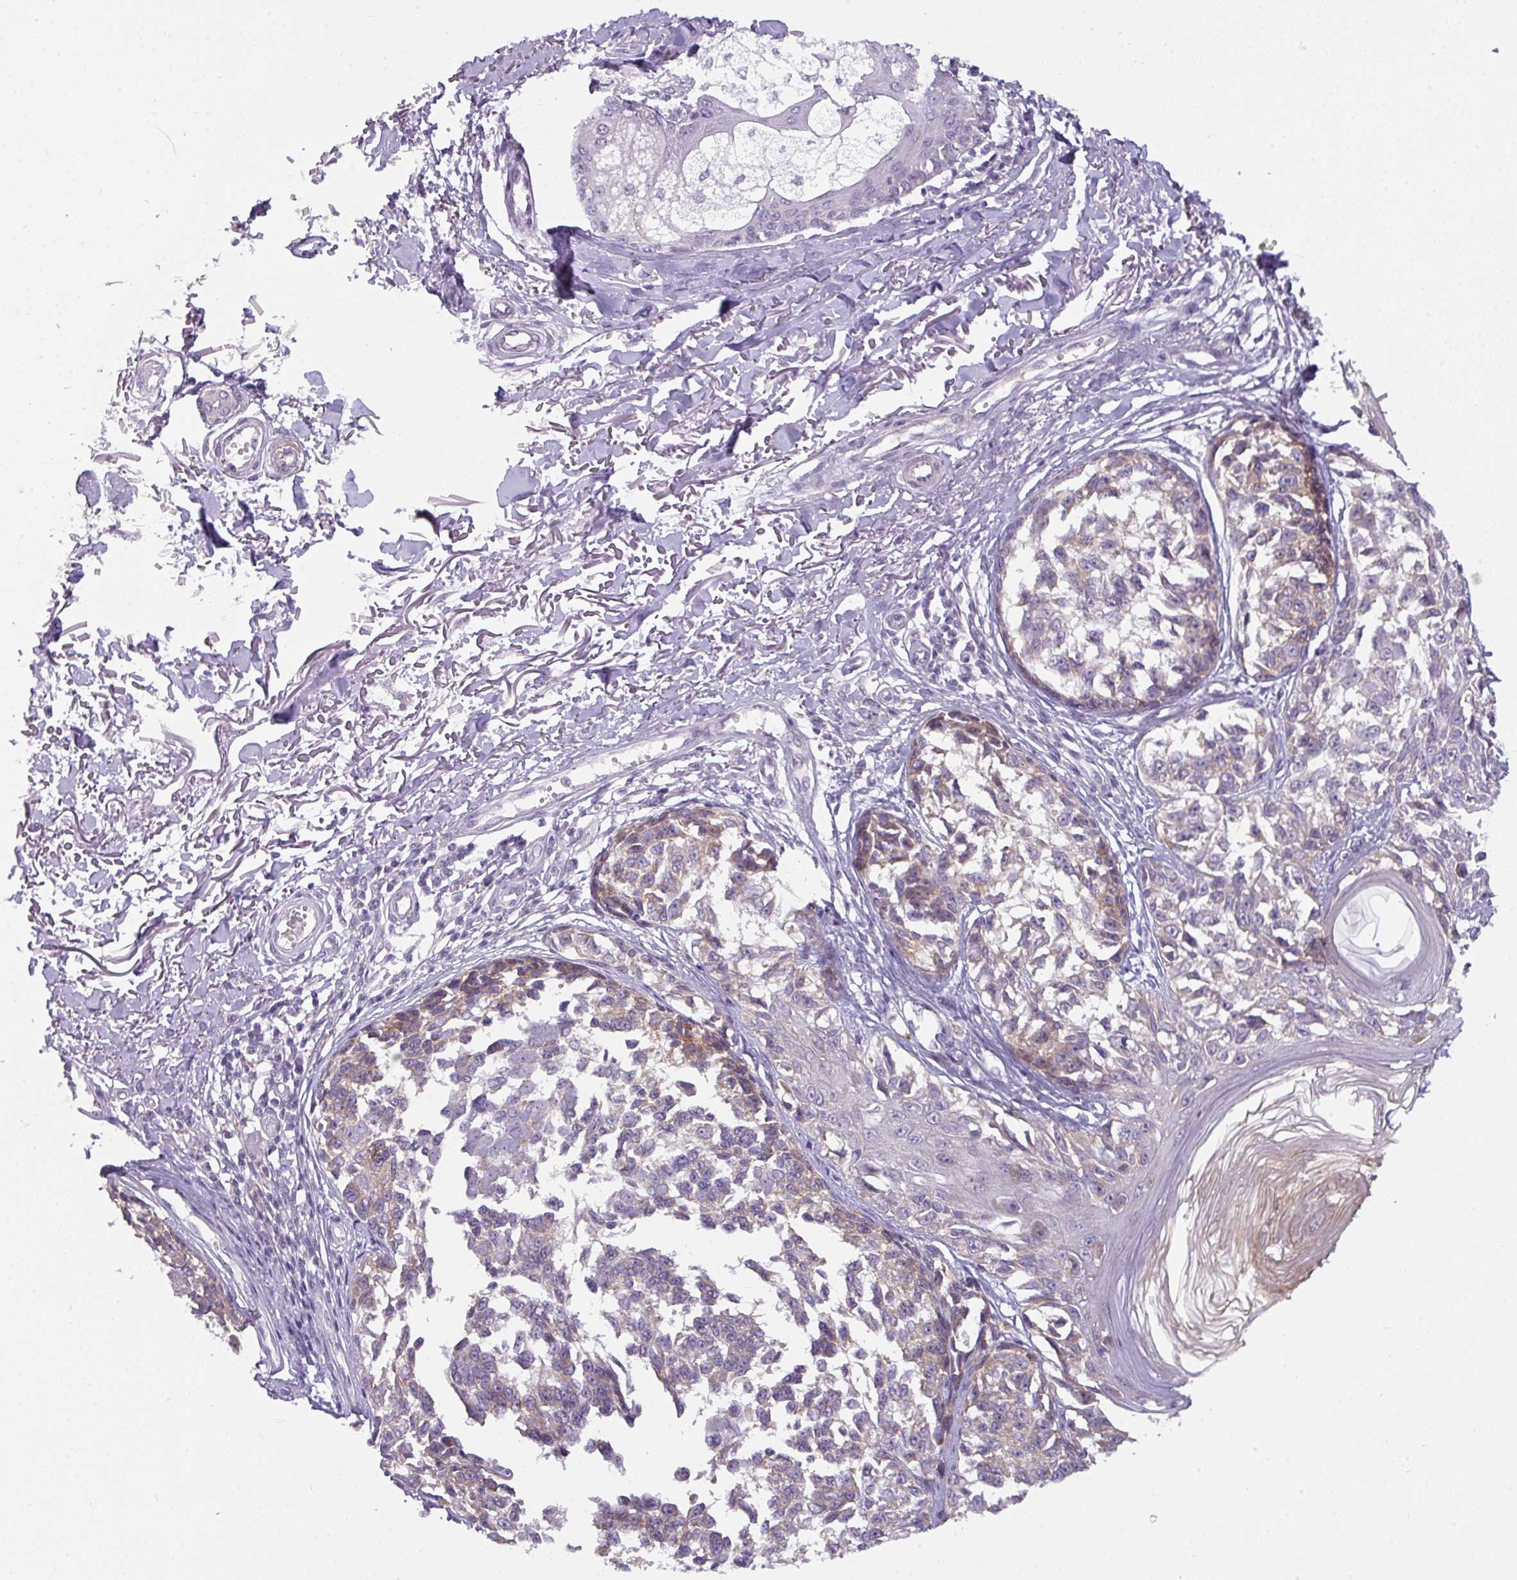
{"staining": {"intensity": "weak", "quantity": "25%-75%", "location": "cytoplasmic/membranous"}, "tissue": "melanoma", "cell_type": "Tumor cells", "image_type": "cancer", "snomed": [{"axis": "morphology", "description": "Malignant melanoma, NOS"}, {"axis": "topography", "description": "Skin"}], "caption": "Immunohistochemical staining of human melanoma shows weak cytoplasmic/membranous protein staining in approximately 25%-75% of tumor cells. (DAB = brown stain, brightfield microscopy at high magnification).", "gene": "C2orf68", "patient": {"sex": "male", "age": 73}}